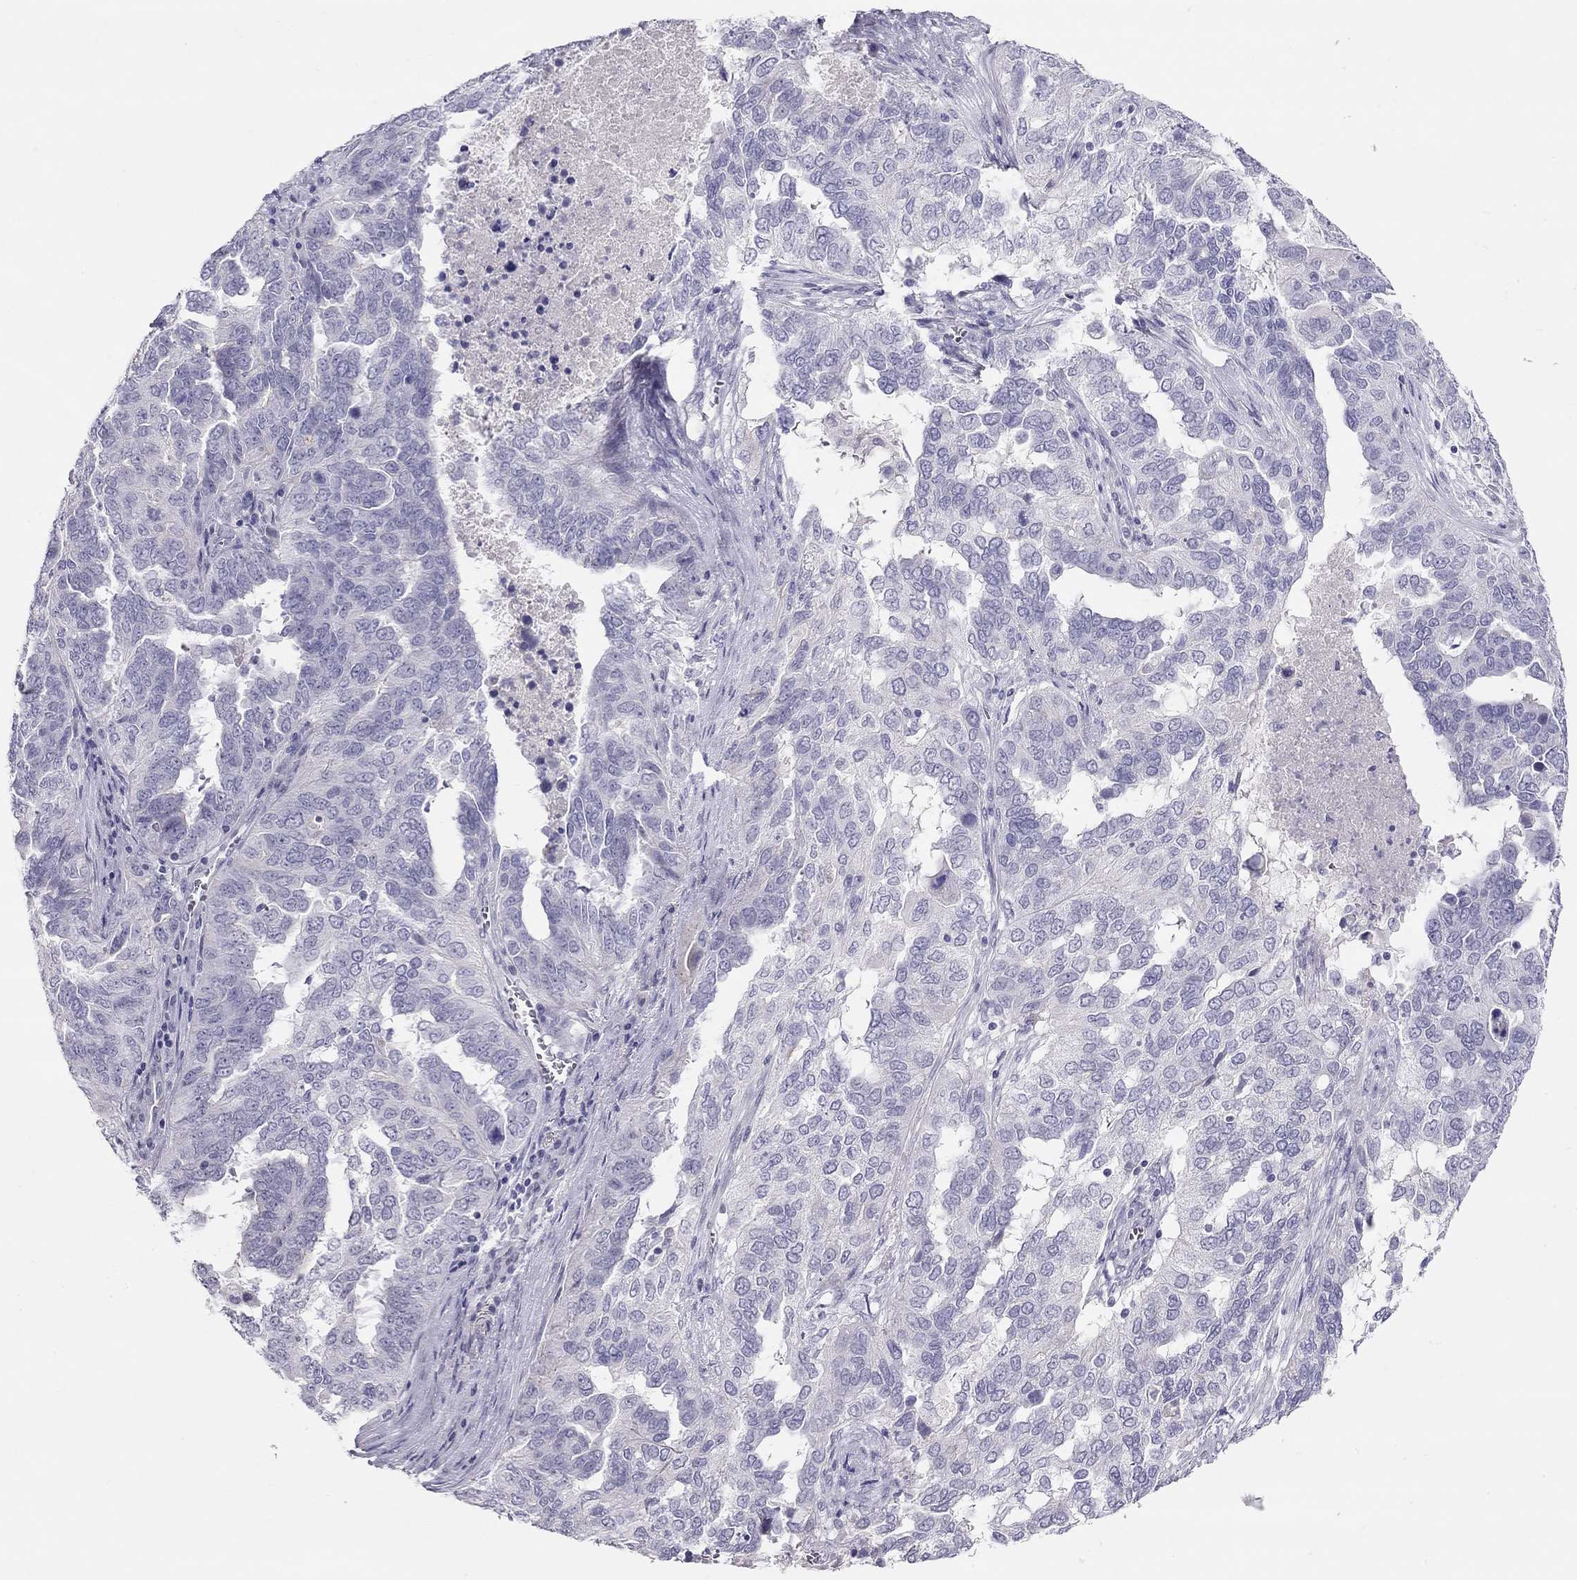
{"staining": {"intensity": "negative", "quantity": "none", "location": "none"}, "tissue": "ovarian cancer", "cell_type": "Tumor cells", "image_type": "cancer", "snomed": [{"axis": "morphology", "description": "Carcinoma, endometroid"}, {"axis": "topography", "description": "Soft tissue"}, {"axis": "topography", "description": "Ovary"}], "caption": "Tumor cells show no significant protein staining in endometroid carcinoma (ovarian).", "gene": "KCNV2", "patient": {"sex": "female", "age": 52}}